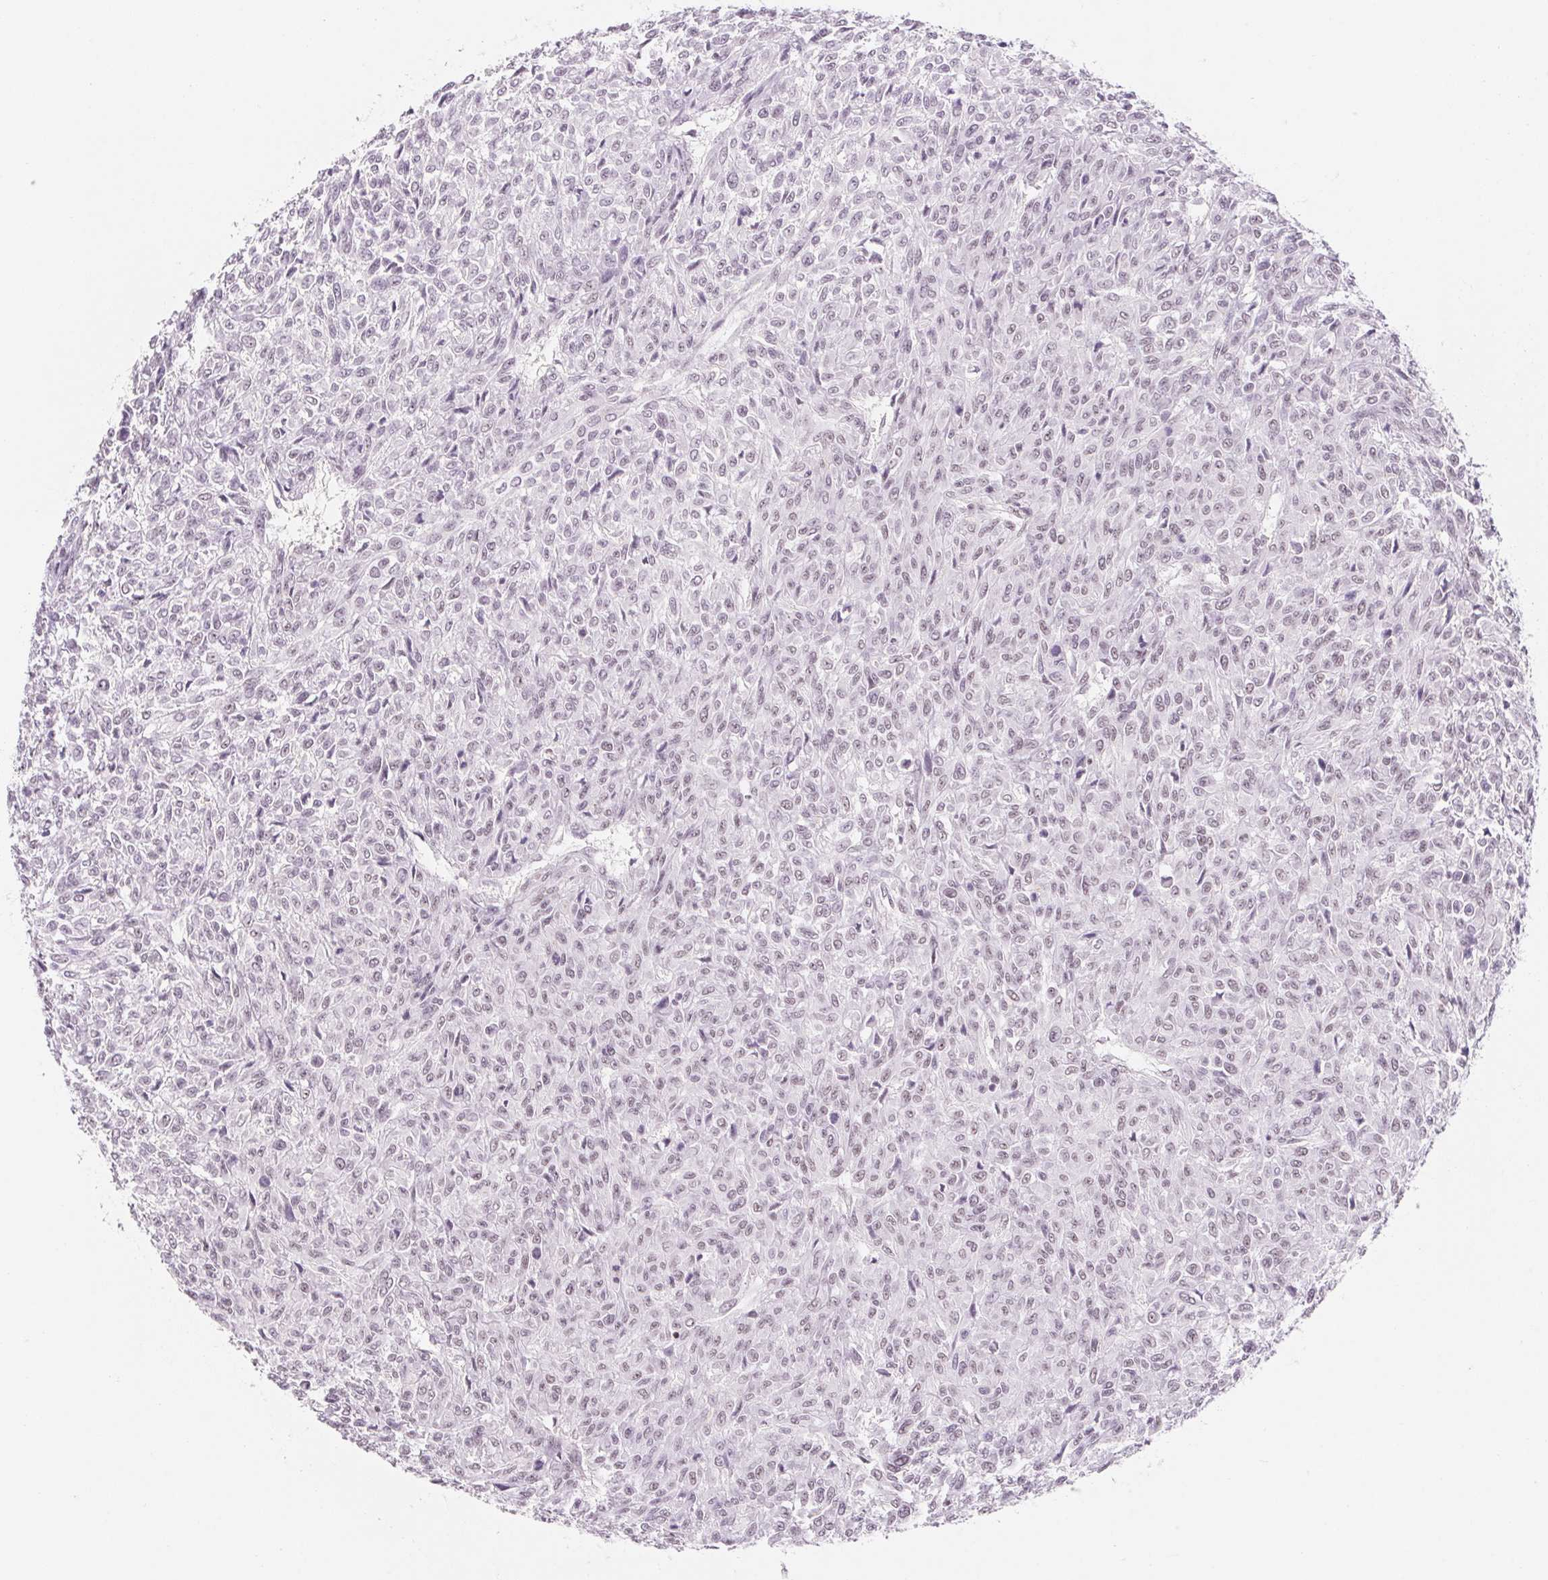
{"staining": {"intensity": "weak", "quantity": "25%-75%", "location": "nuclear"}, "tissue": "renal cancer", "cell_type": "Tumor cells", "image_type": "cancer", "snomed": [{"axis": "morphology", "description": "Adenocarcinoma, NOS"}, {"axis": "topography", "description": "Kidney"}], "caption": "Tumor cells exhibit weak nuclear positivity in about 25%-75% of cells in renal cancer.", "gene": "ZIC4", "patient": {"sex": "male", "age": 58}}